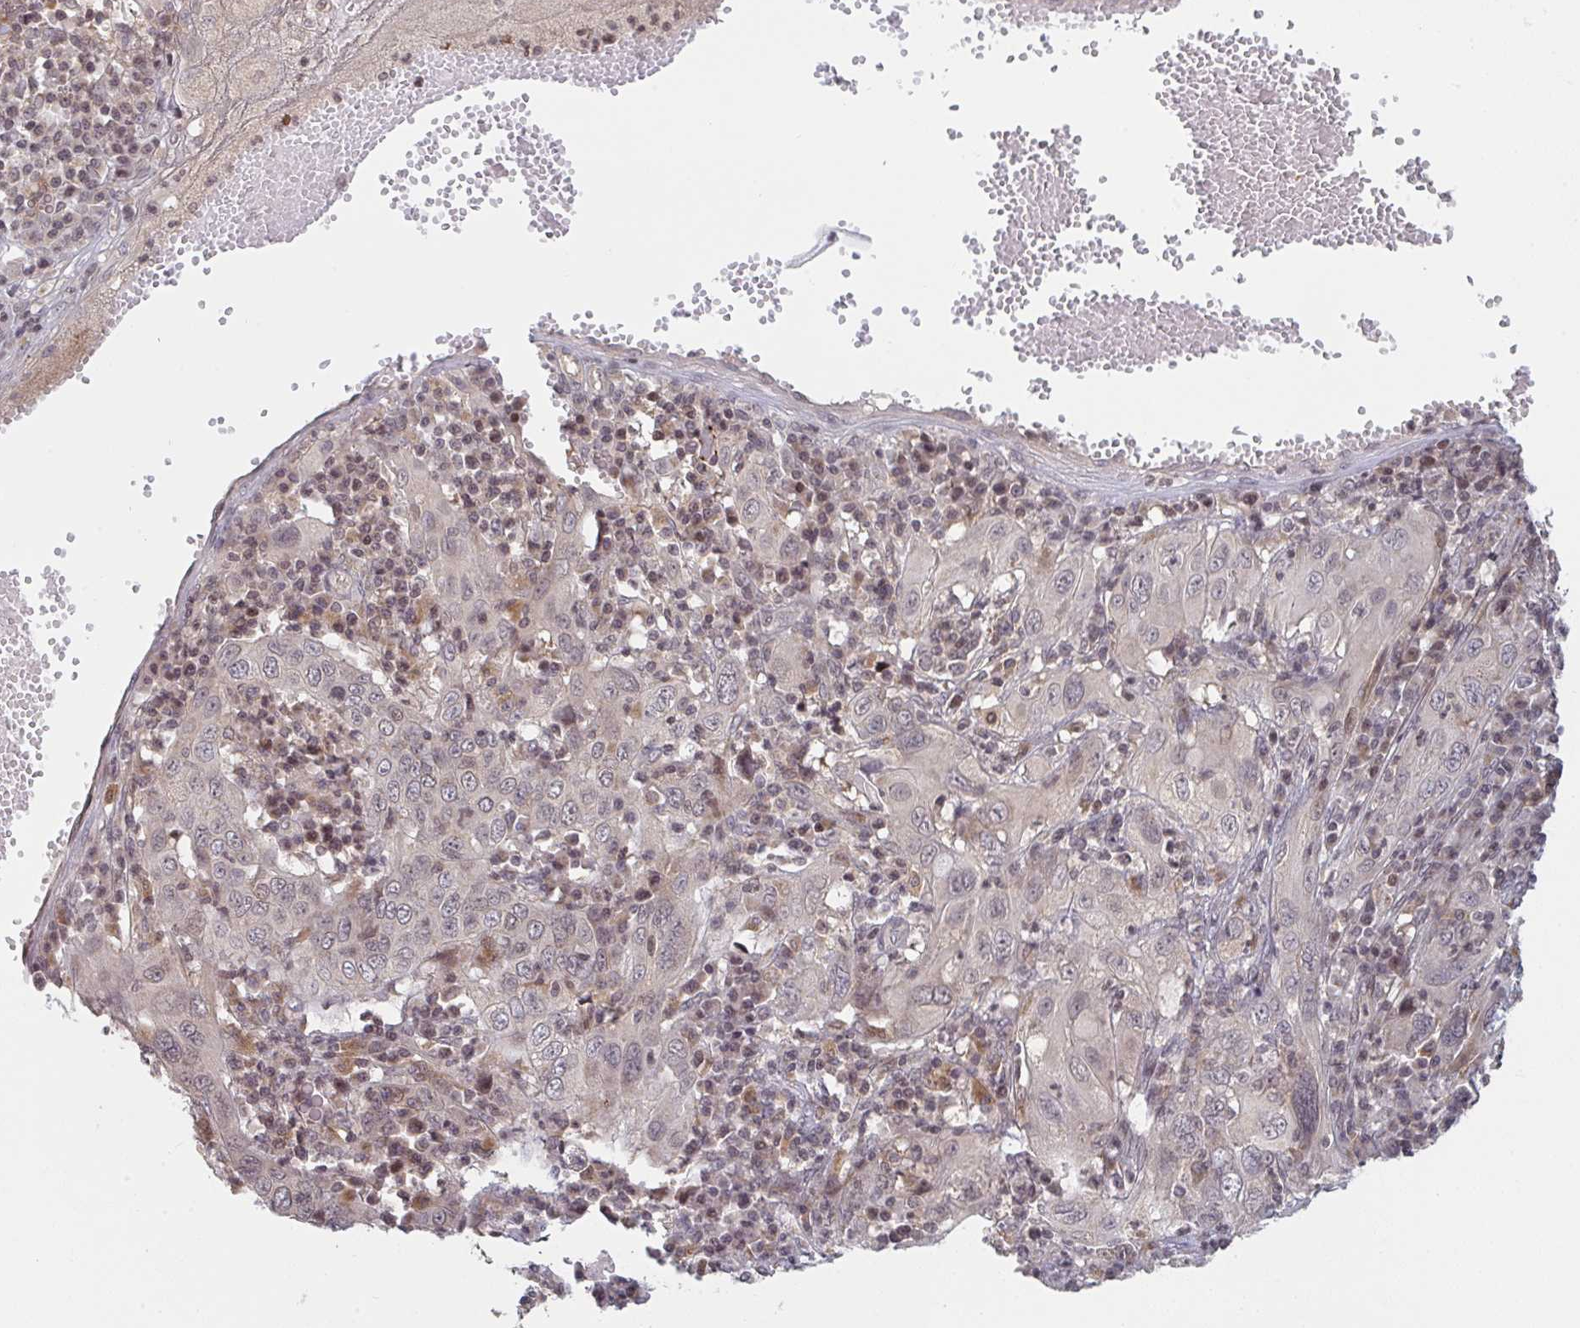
{"staining": {"intensity": "negative", "quantity": "none", "location": "none"}, "tissue": "cervical cancer", "cell_type": "Tumor cells", "image_type": "cancer", "snomed": [{"axis": "morphology", "description": "Squamous cell carcinoma, NOS"}, {"axis": "topography", "description": "Cervix"}], "caption": "This image is of squamous cell carcinoma (cervical) stained with immunohistochemistry to label a protein in brown with the nuclei are counter-stained blue. There is no staining in tumor cells.", "gene": "DCST1", "patient": {"sex": "female", "age": 46}}